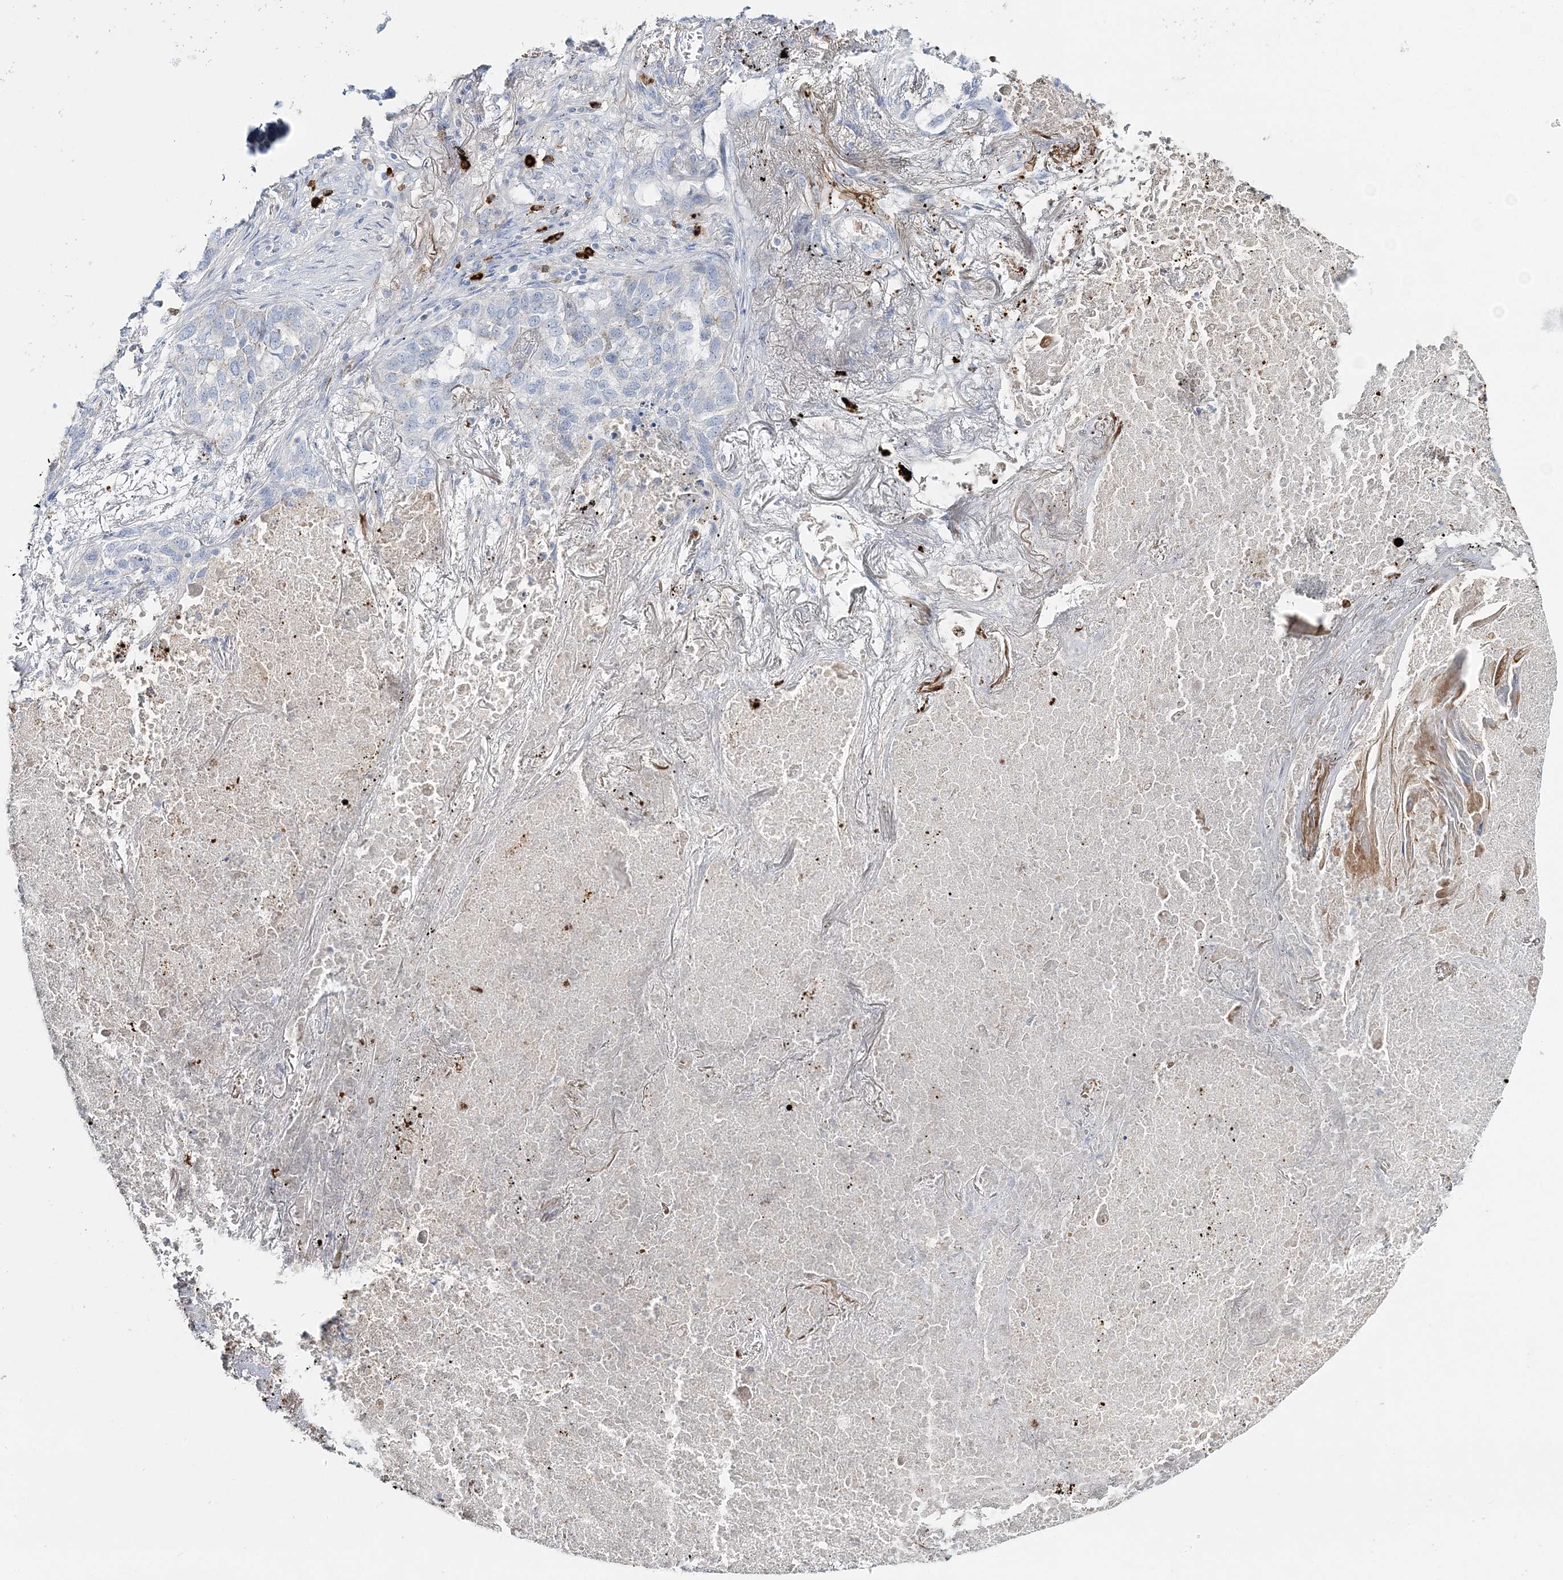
{"staining": {"intensity": "negative", "quantity": "none", "location": "none"}, "tissue": "lung cancer", "cell_type": "Tumor cells", "image_type": "cancer", "snomed": [{"axis": "morphology", "description": "Squamous cell carcinoma, NOS"}, {"axis": "topography", "description": "Lung"}], "caption": "Immunohistochemistry (IHC) histopathology image of human lung cancer stained for a protein (brown), which displays no positivity in tumor cells.", "gene": "WDSUB1", "patient": {"sex": "female", "age": 63}}